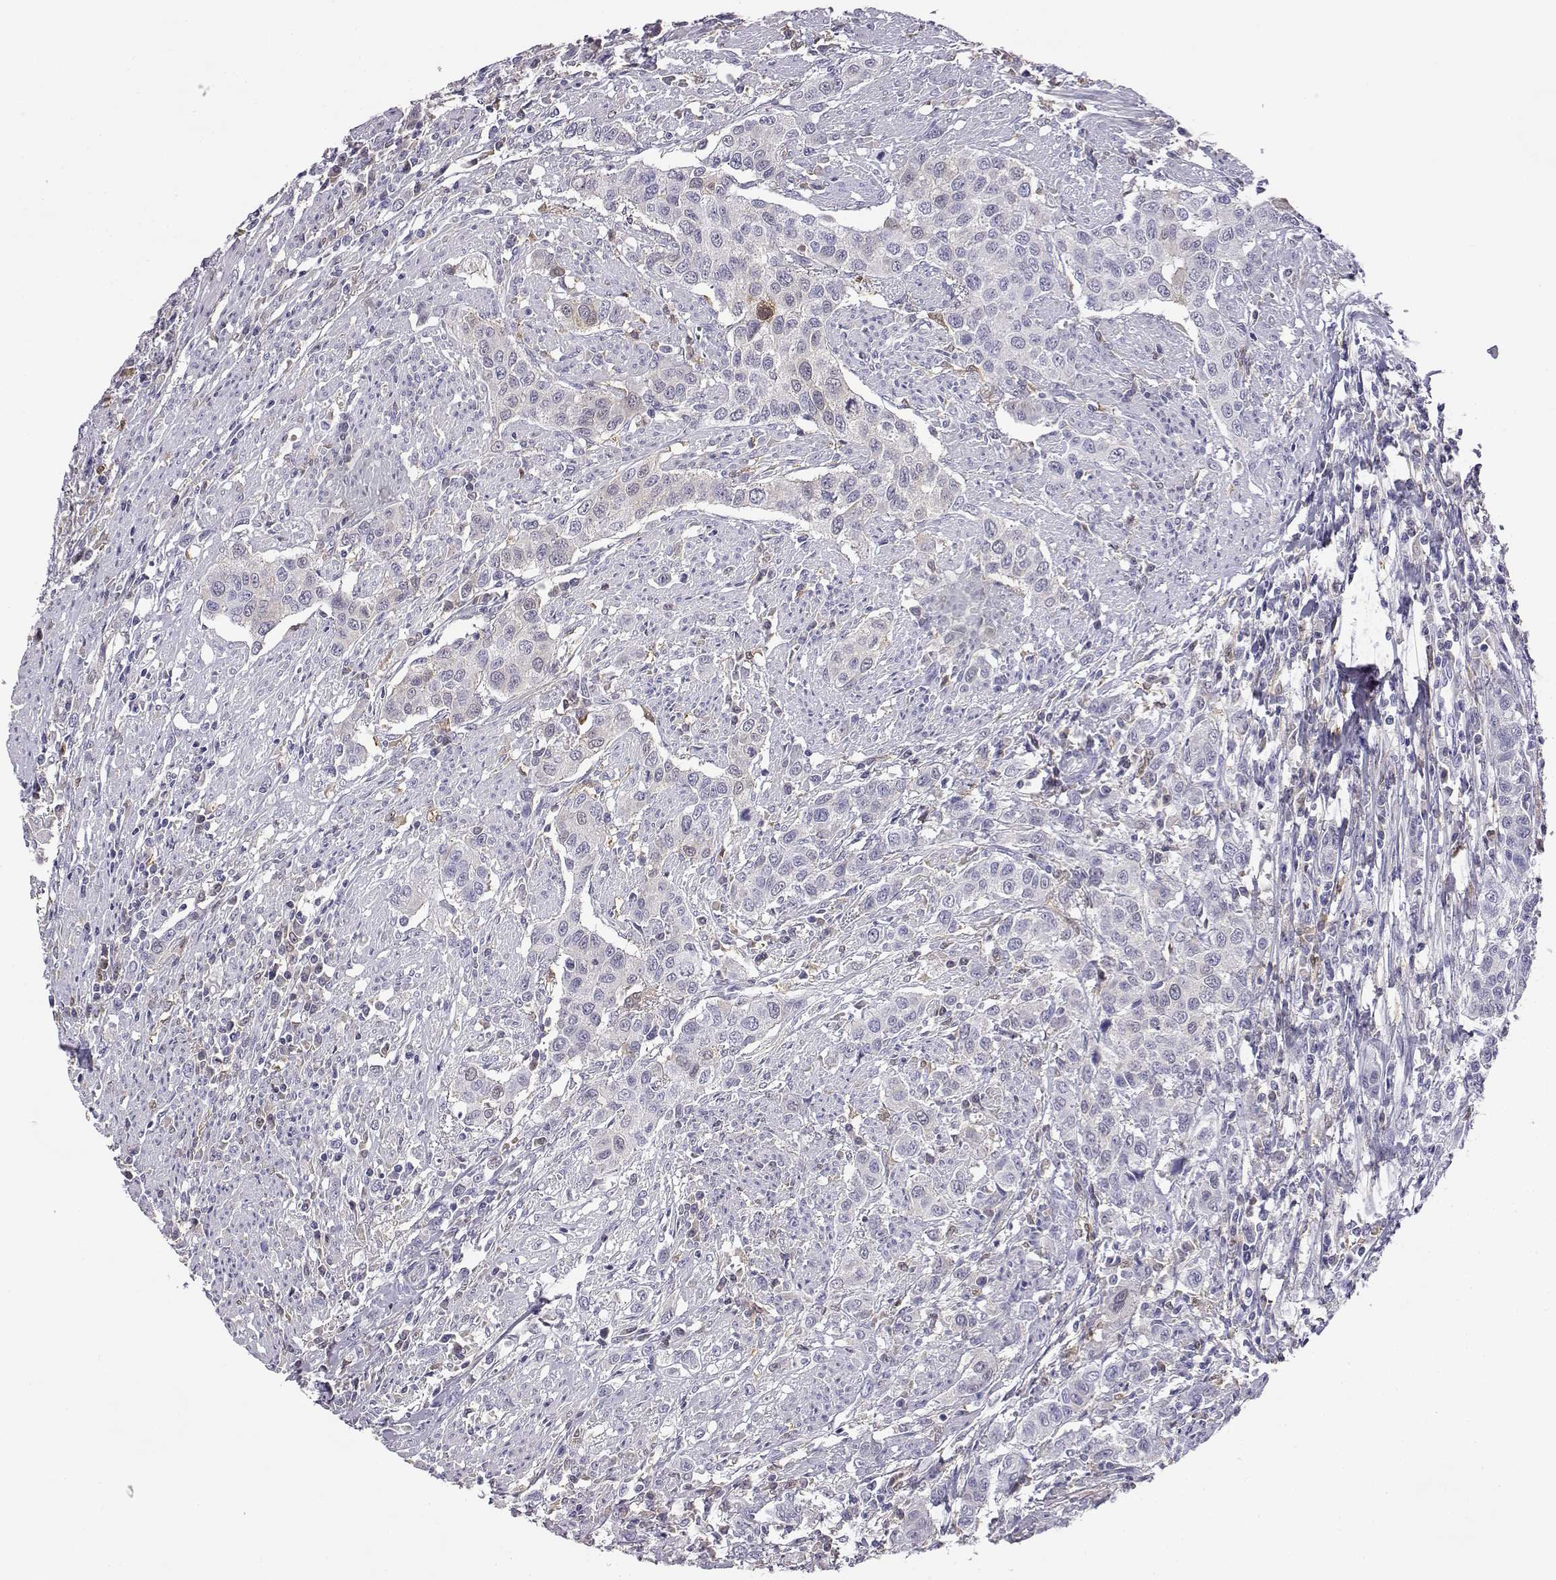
{"staining": {"intensity": "negative", "quantity": "none", "location": "none"}, "tissue": "urothelial cancer", "cell_type": "Tumor cells", "image_type": "cancer", "snomed": [{"axis": "morphology", "description": "Urothelial carcinoma, High grade"}, {"axis": "topography", "description": "Urinary bladder"}], "caption": "The photomicrograph reveals no significant positivity in tumor cells of urothelial cancer.", "gene": "AKR1B1", "patient": {"sex": "female", "age": 58}}